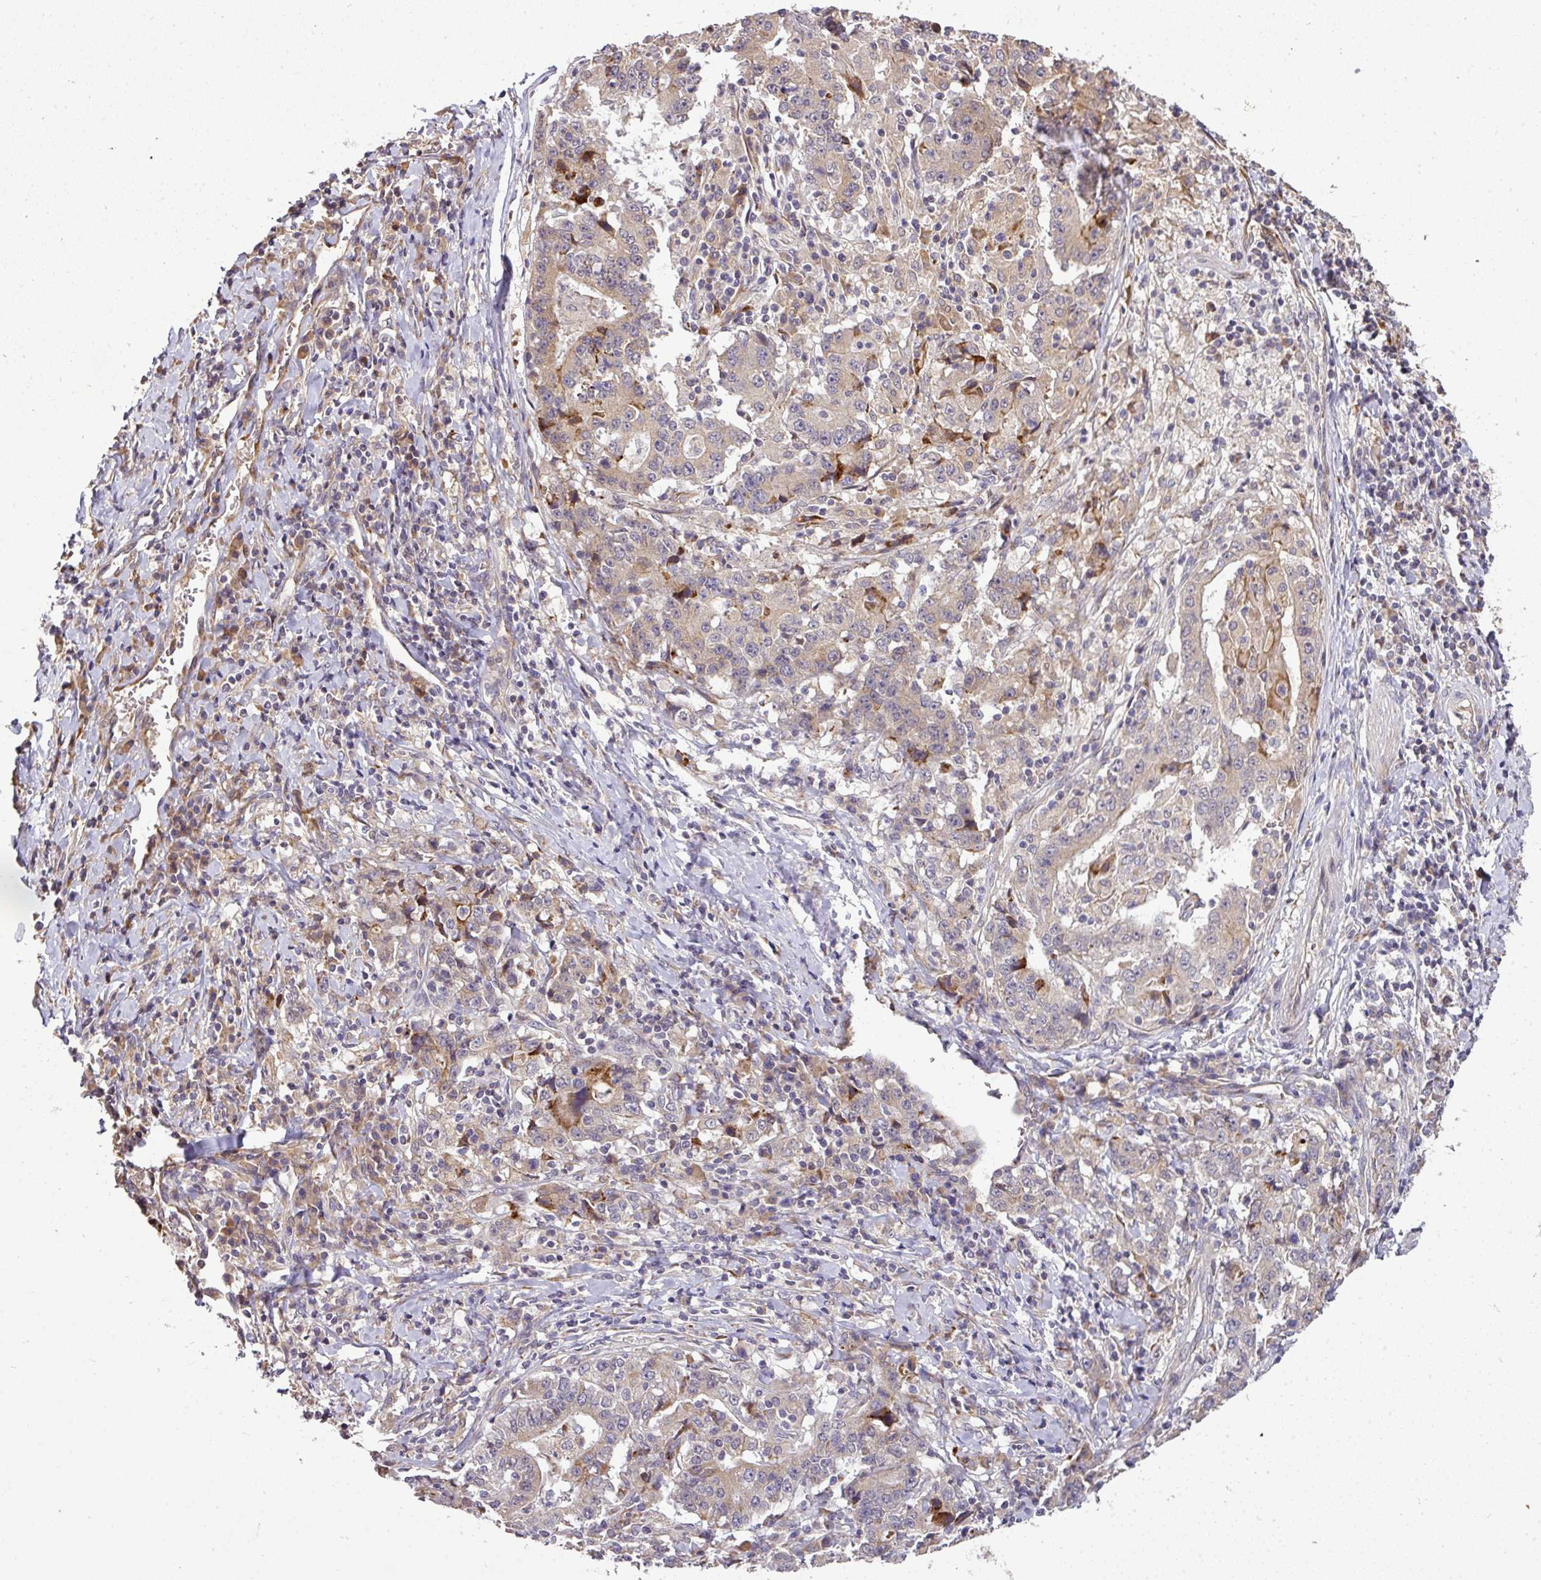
{"staining": {"intensity": "weak", "quantity": "25%-75%", "location": "cytoplasmic/membranous"}, "tissue": "stomach cancer", "cell_type": "Tumor cells", "image_type": "cancer", "snomed": [{"axis": "morphology", "description": "Normal tissue, NOS"}, {"axis": "morphology", "description": "Adenocarcinoma, NOS"}, {"axis": "topography", "description": "Stomach, upper"}, {"axis": "topography", "description": "Stomach"}], "caption": "Immunohistochemistry of stomach cancer reveals low levels of weak cytoplasmic/membranous positivity in about 25%-75% of tumor cells.", "gene": "SPCS3", "patient": {"sex": "male", "age": 59}}